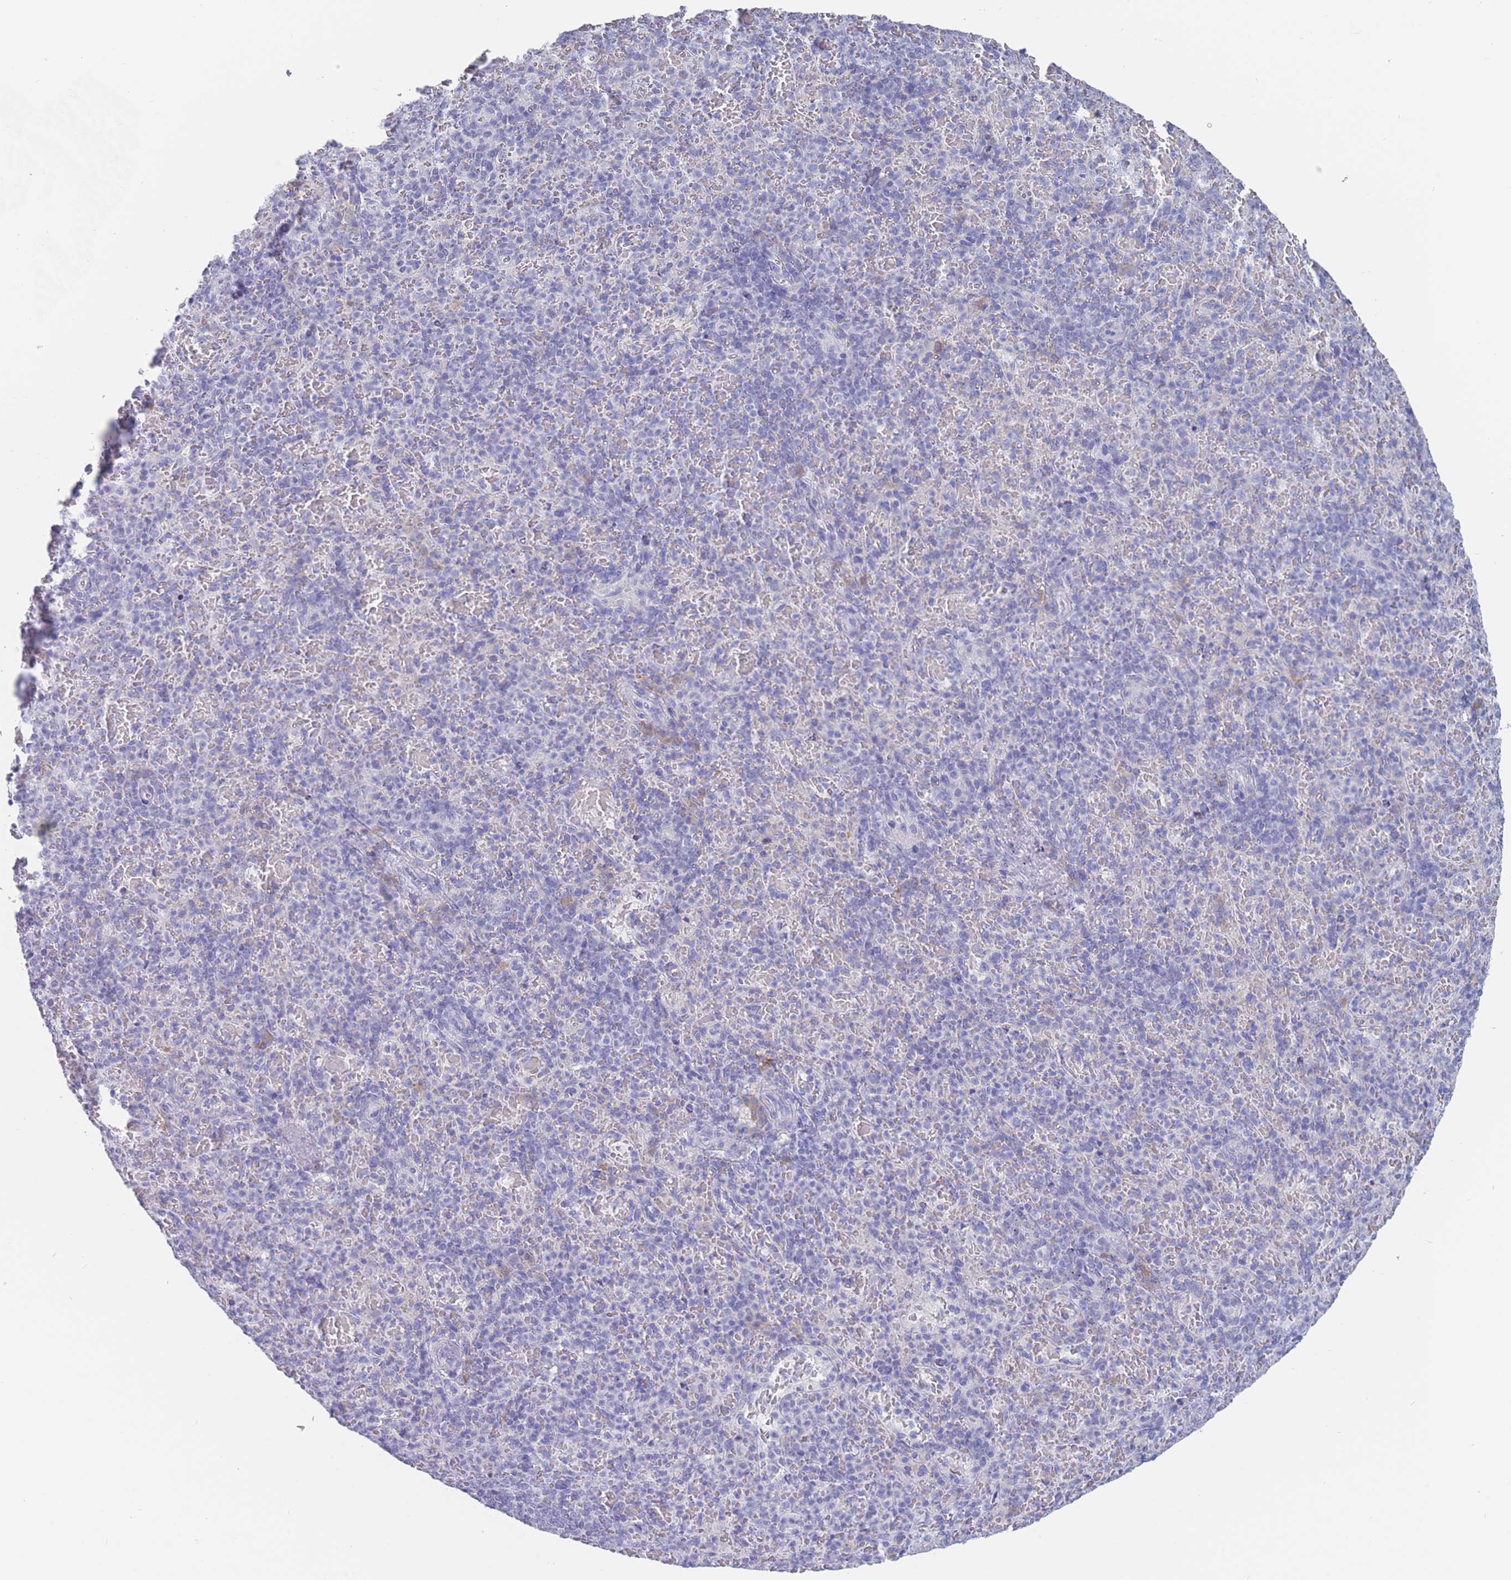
{"staining": {"intensity": "negative", "quantity": "none", "location": "none"}, "tissue": "spleen", "cell_type": "Cells in red pulp", "image_type": "normal", "snomed": [{"axis": "morphology", "description": "Normal tissue, NOS"}, {"axis": "topography", "description": "Spleen"}], "caption": "Human spleen stained for a protein using immunohistochemistry (IHC) reveals no expression in cells in red pulp.", "gene": "ST8SIA5", "patient": {"sex": "female", "age": 74}}